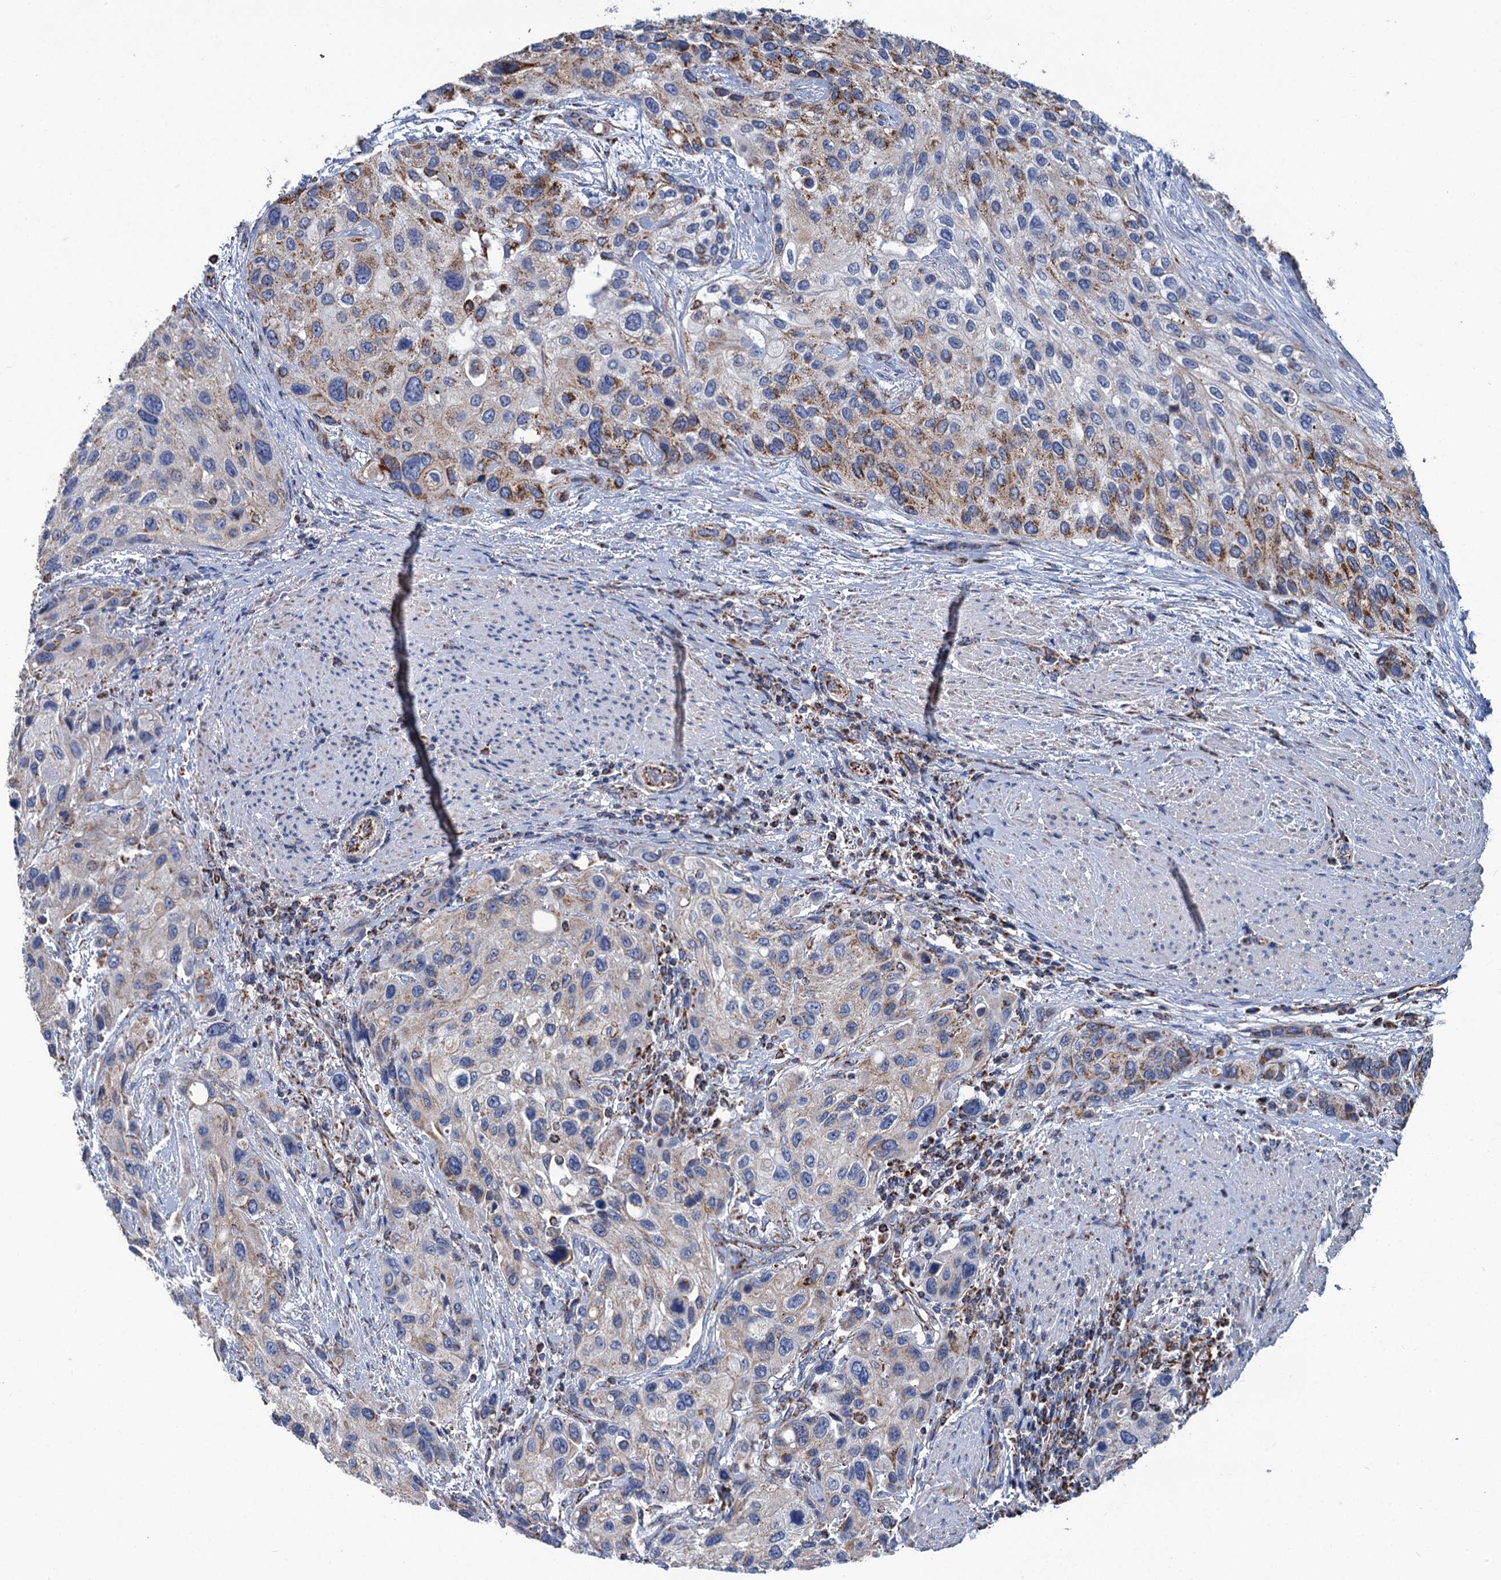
{"staining": {"intensity": "moderate", "quantity": "25%-75%", "location": "cytoplasmic/membranous"}, "tissue": "urothelial cancer", "cell_type": "Tumor cells", "image_type": "cancer", "snomed": [{"axis": "morphology", "description": "Normal tissue, NOS"}, {"axis": "morphology", "description": "Urothelial carcinoma, High grade"}, {"axis": "topography", "description": "Vascular tissue"}, {"axis": "topography", "description": "Urinary bladder"}], "caption": "A photomicrograph of human urothelial cancer stained for a protein demonstrates moderate cytoplasmic/membranous brown staining in tumor cells.", "gene": "IVD", "patient": {"sex": "female", "age": 56}}